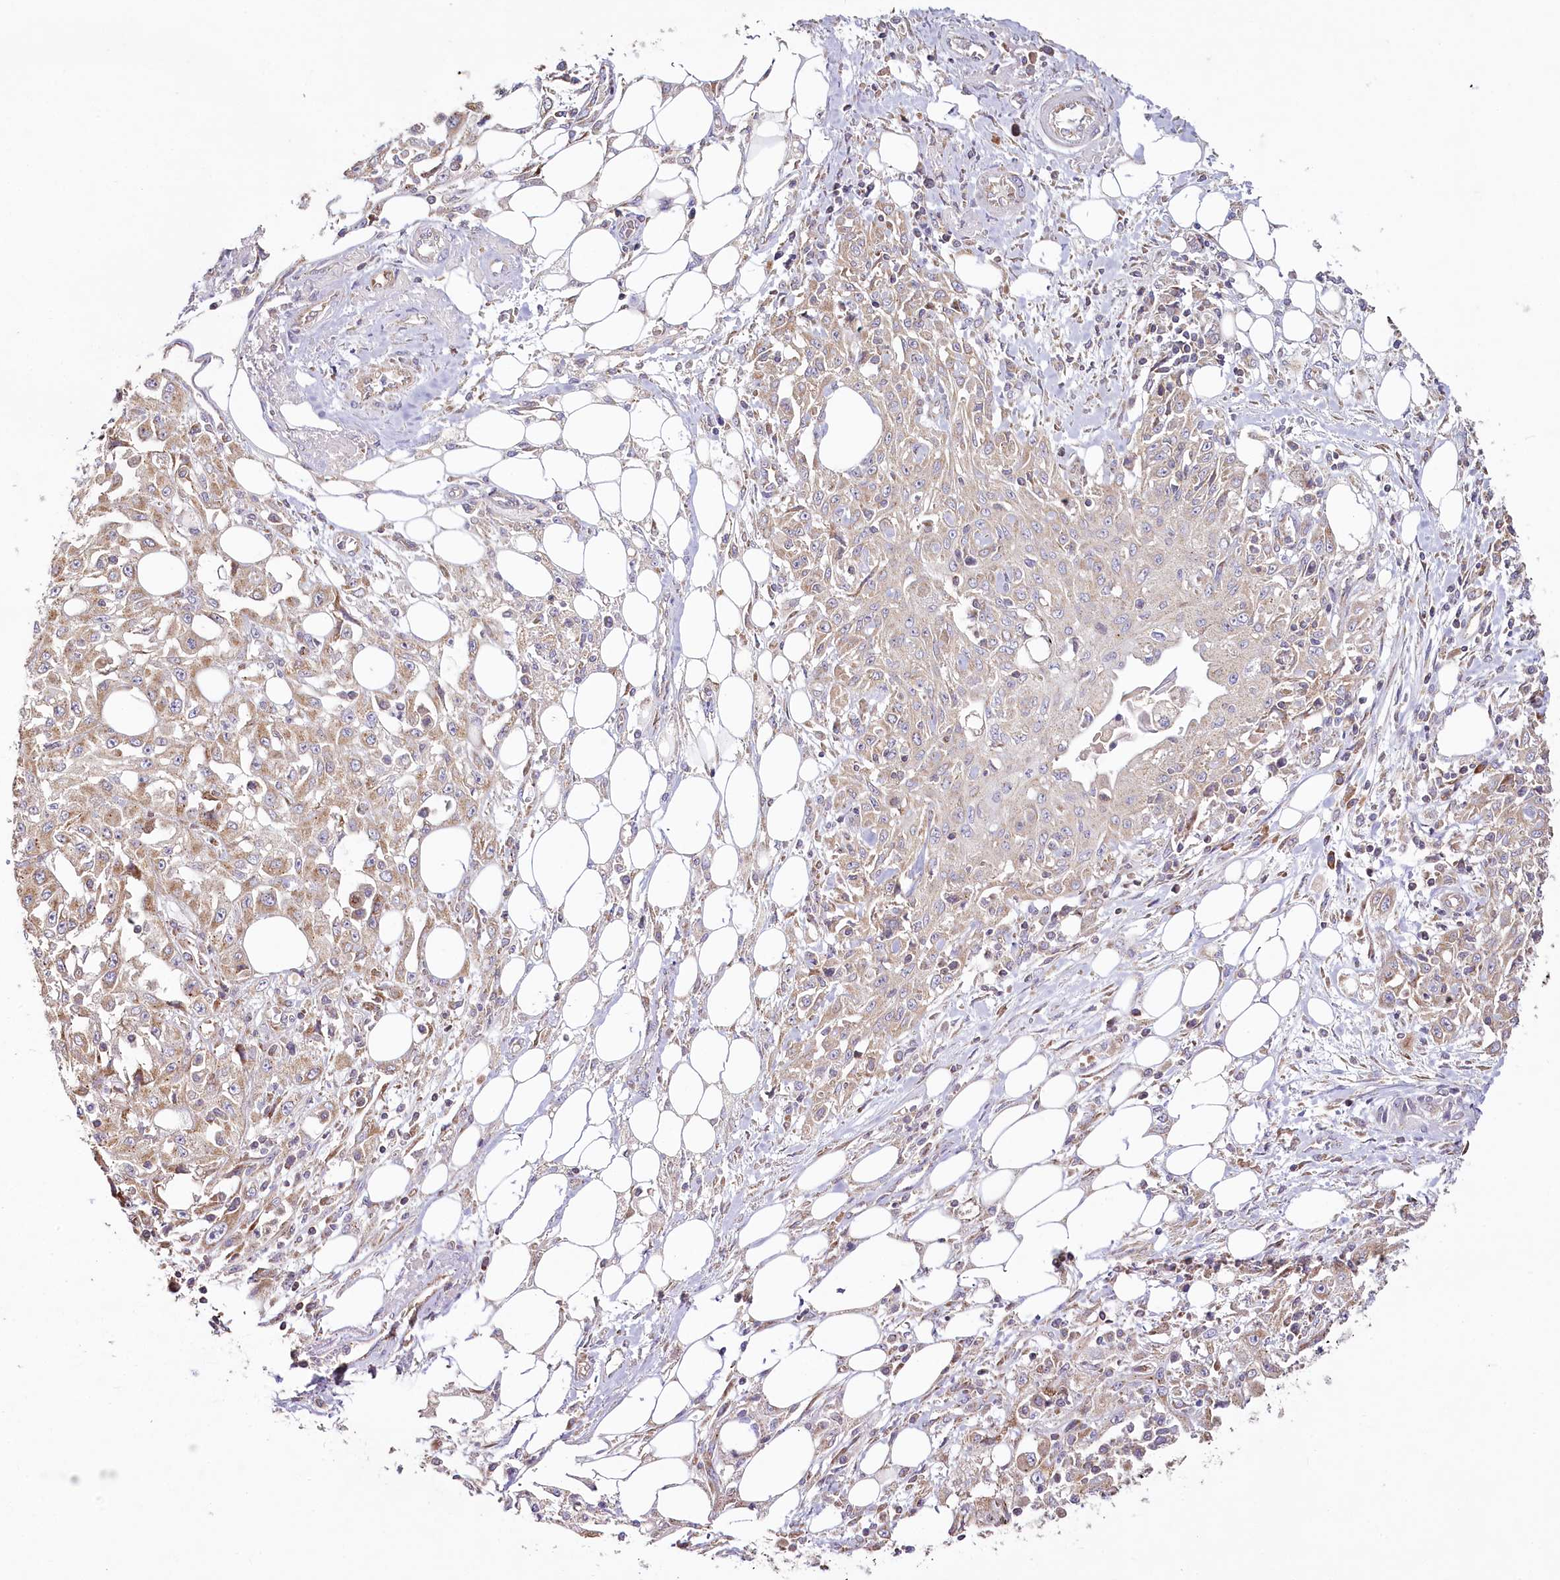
{"staining": {"intensity": "weak", "quantity": ">75%", "location": "cytoplasmic/membranous"}, "tissue": "skin cancer", "cell_type": "Tumor cells", "image_type": "cancer", "snomed": [{"axis": "morphology", "description": "Squamous cell carcinoma, NOS"}, {"axis": "morphology", "description": "Squamous cell carcinoma, metastatic, NOS"}, {"axis": "topography", "description": "Skin"}, {"axis": "topography", "description": "Lymph node"}], "caption": "Immunohistochemical staining of human skin metastatic squamous cell carcinoma displays weak cytoplasmic/membranous protein expression in about >75% of tumor cells.", "gene": "ACOX2", "patient": {"sex": "male", "age": 75}}